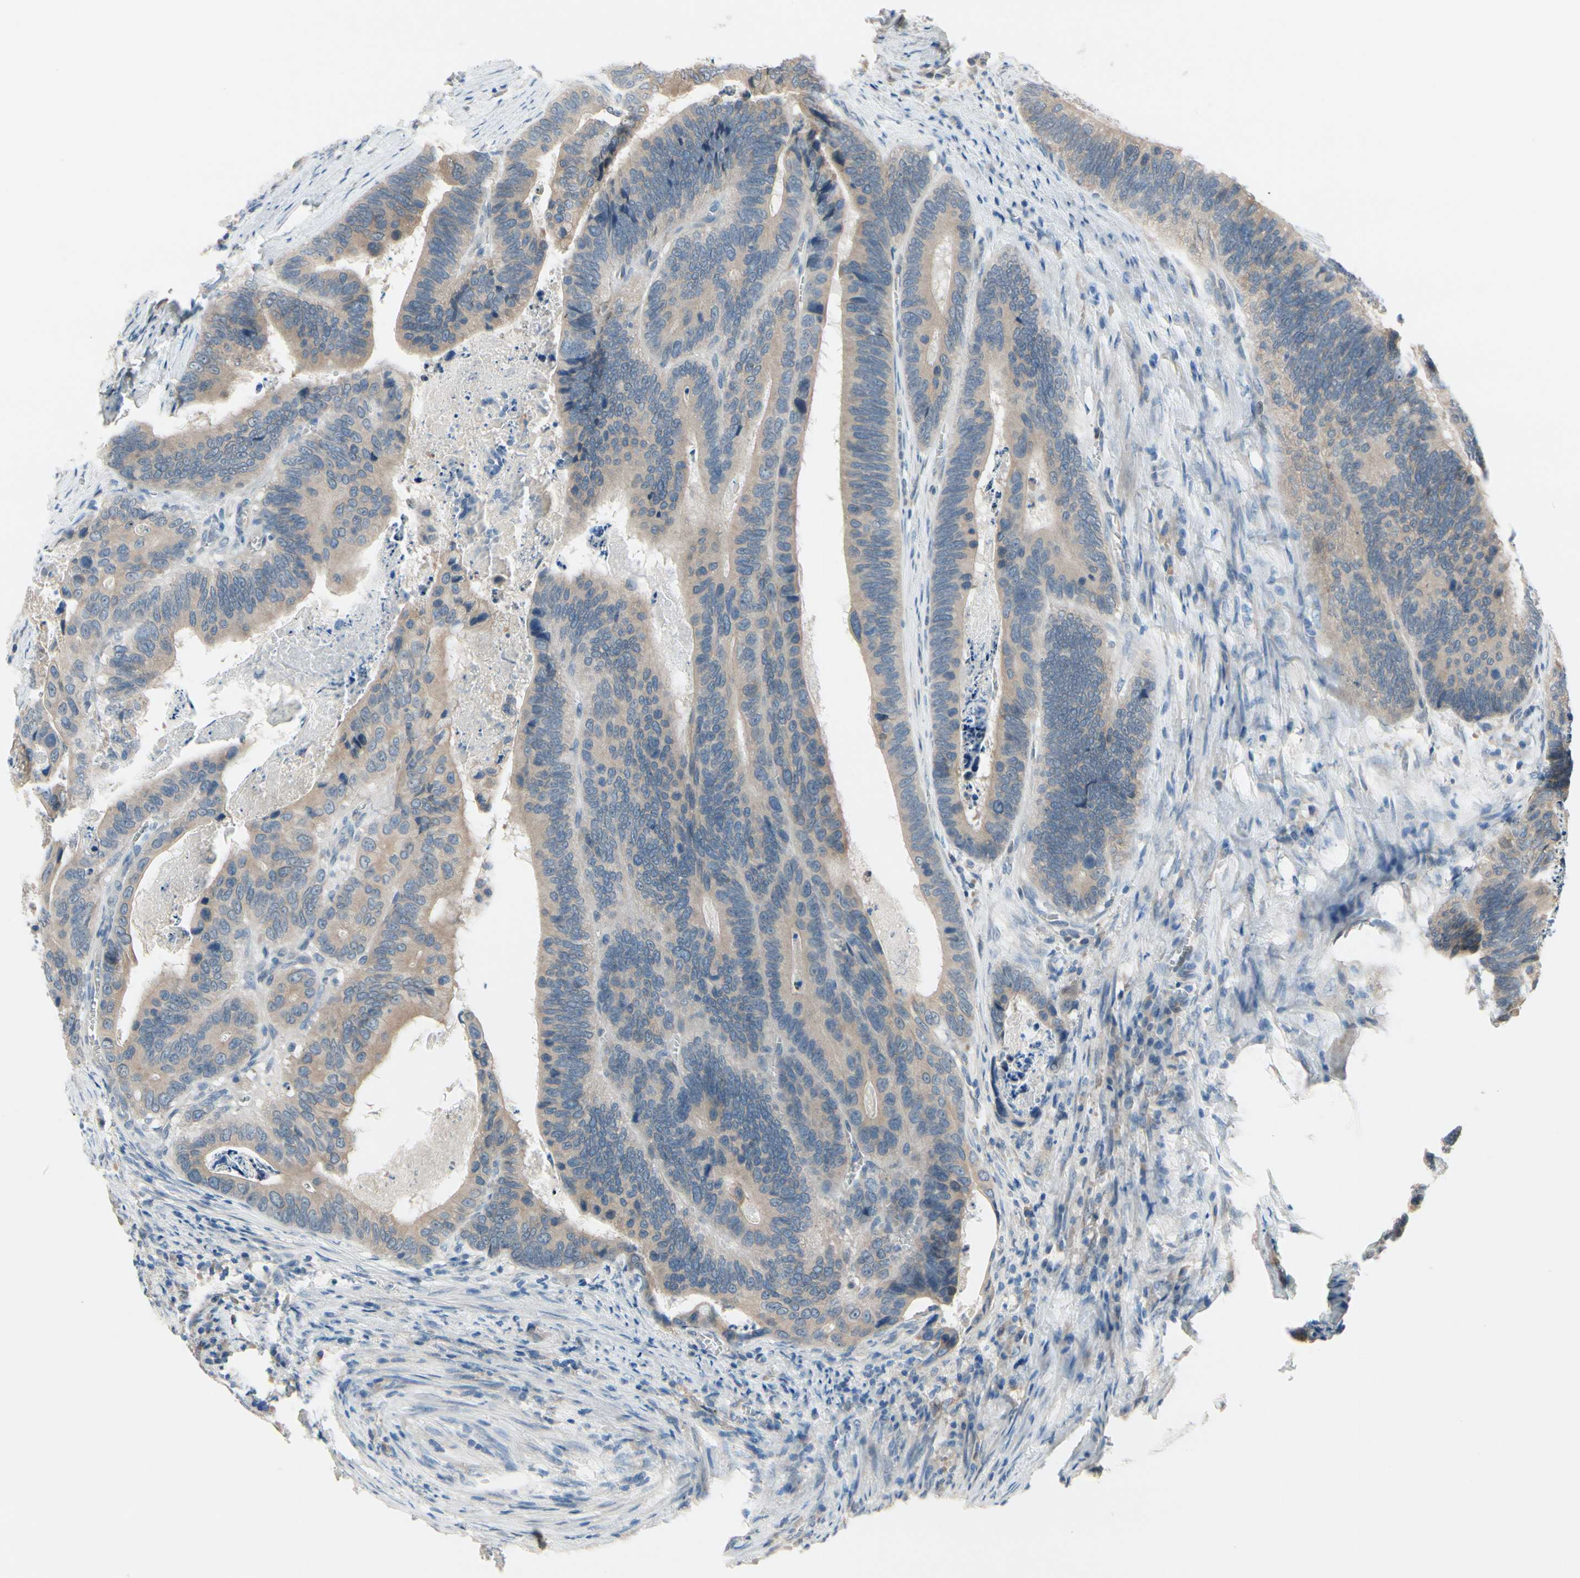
{"staining": {"intensity": "weak", "quantity": ">75%", "location": "cytoplasmic/membranous"}, "tissue": "colorectal cancer", "cell_type": "Tumor cells", "image_type": "cancer", "snomed": [{"axis": "morphology", "description": "Adenocarcinoma, NOS"}, {"axis": "topography", "description": "Colon"}], "caption": "An immunohistochemistry photomicrograph of tumor tissue is shown. Protein staining in brown highlights weak cytoplasmic/membranous positivity in colorectal adenocarcinoma within tumor cells. (DAB (3,3'-diaminobenzidine) IHC with brightfield microscopy, high magnification).", "gene": "PRXL2A", "patient": {"sex": "male", "age": 72}}